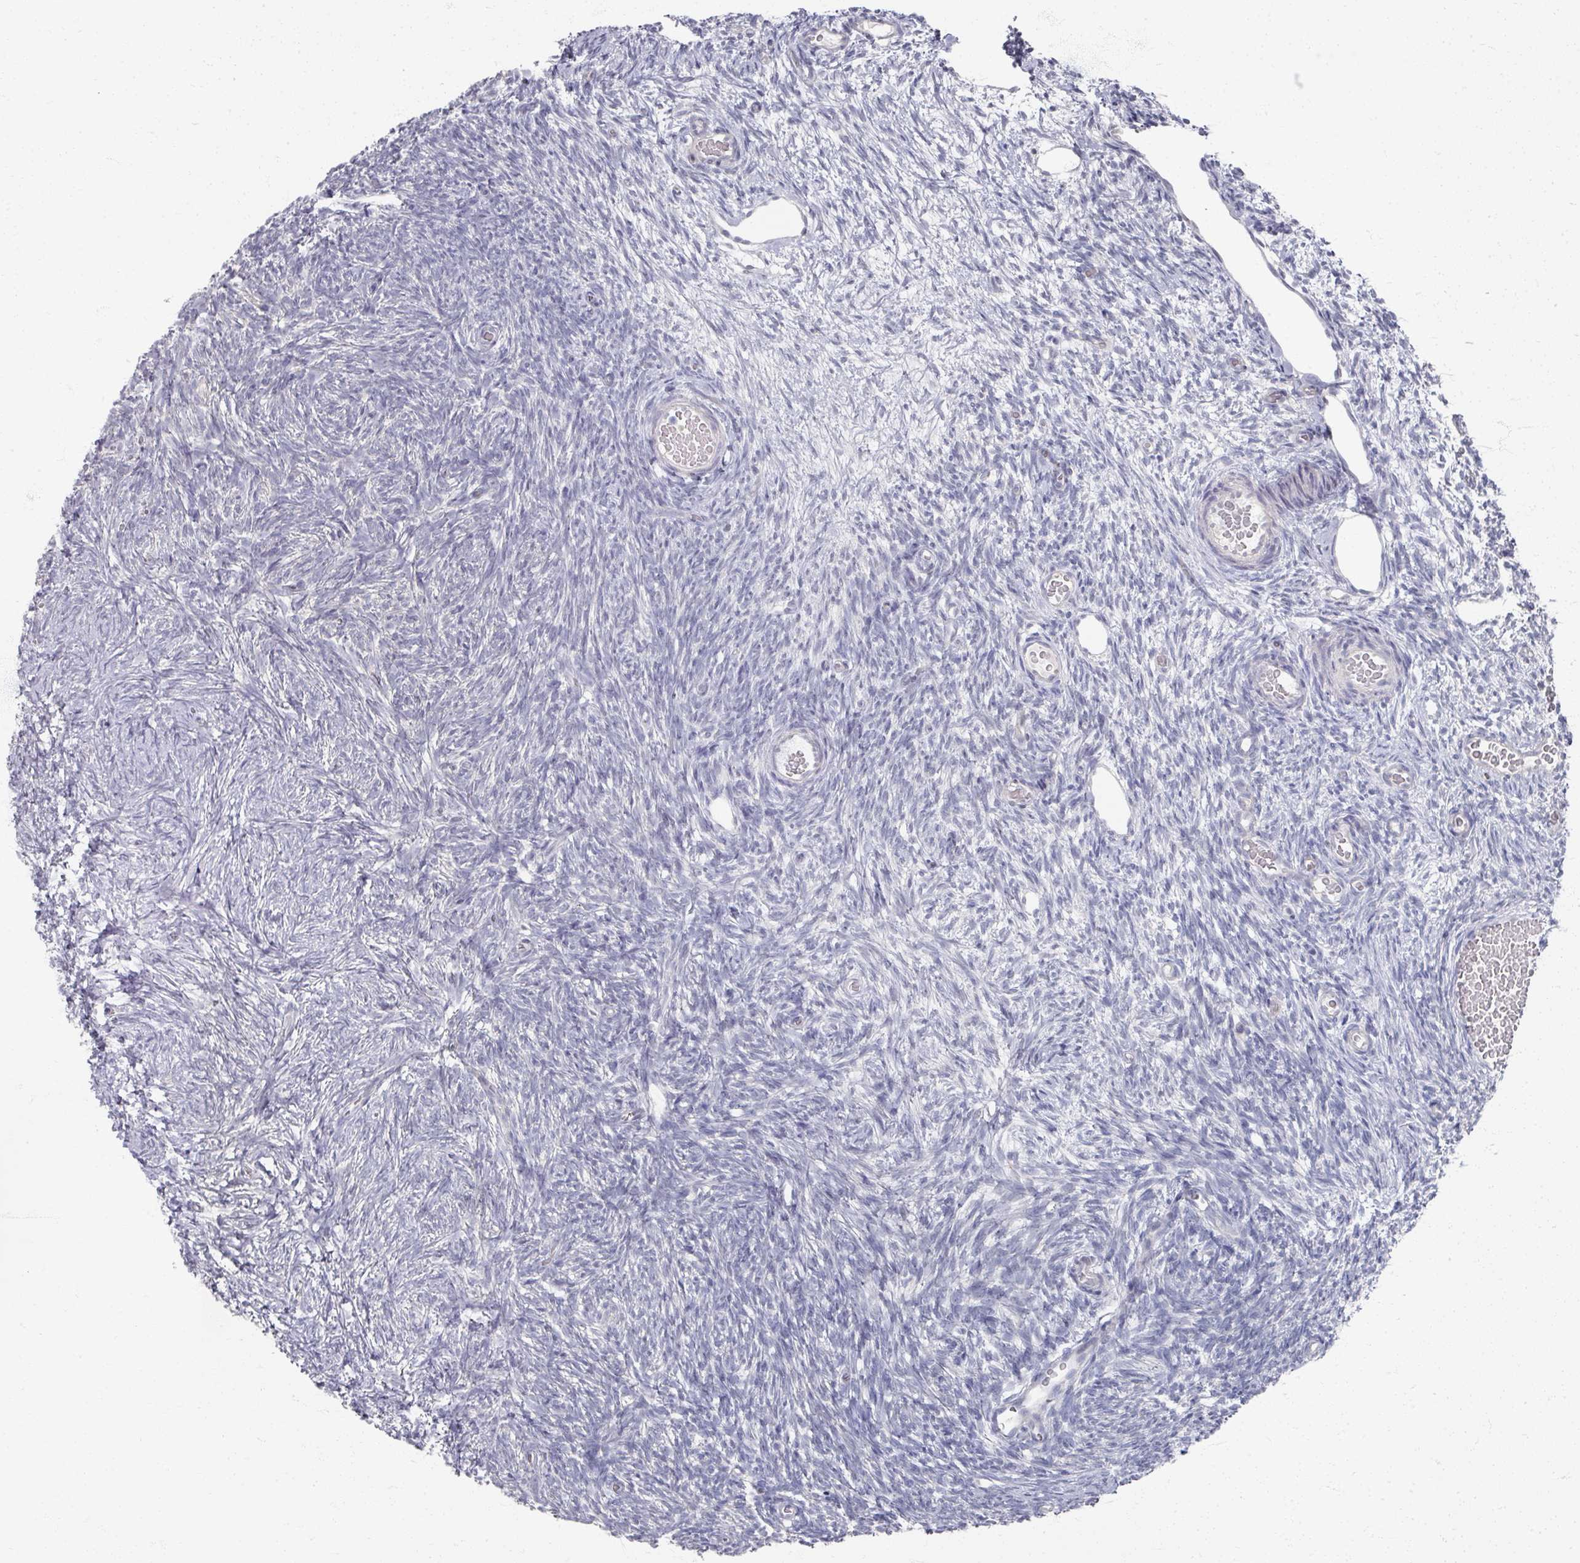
{"staining": {"intensity": "moderate", "quantity": "<25%", "location": "cytoplasmic/membranous"}, "tissue": "ovary", "cell_type": "Follicle cells", "image_type": "normal", "snomed": [{"axis": "morphology", "description": "Normal tissue, NOS"}, {"axis": "topography", "description": "Ovary"}], "caption": "A low amount of moderate cytoplasmic/membranous staining is appreciated in about <25% of follicle cells in unremarkable ovary. (Stains: DAB (3,3'-diaminobenzidine) in brown, nuclei in blue, Microscopy: brightfield microscopy at high magnification).", "gene": "TTYH3", "patient": {"sex": "female", "age": 39}}